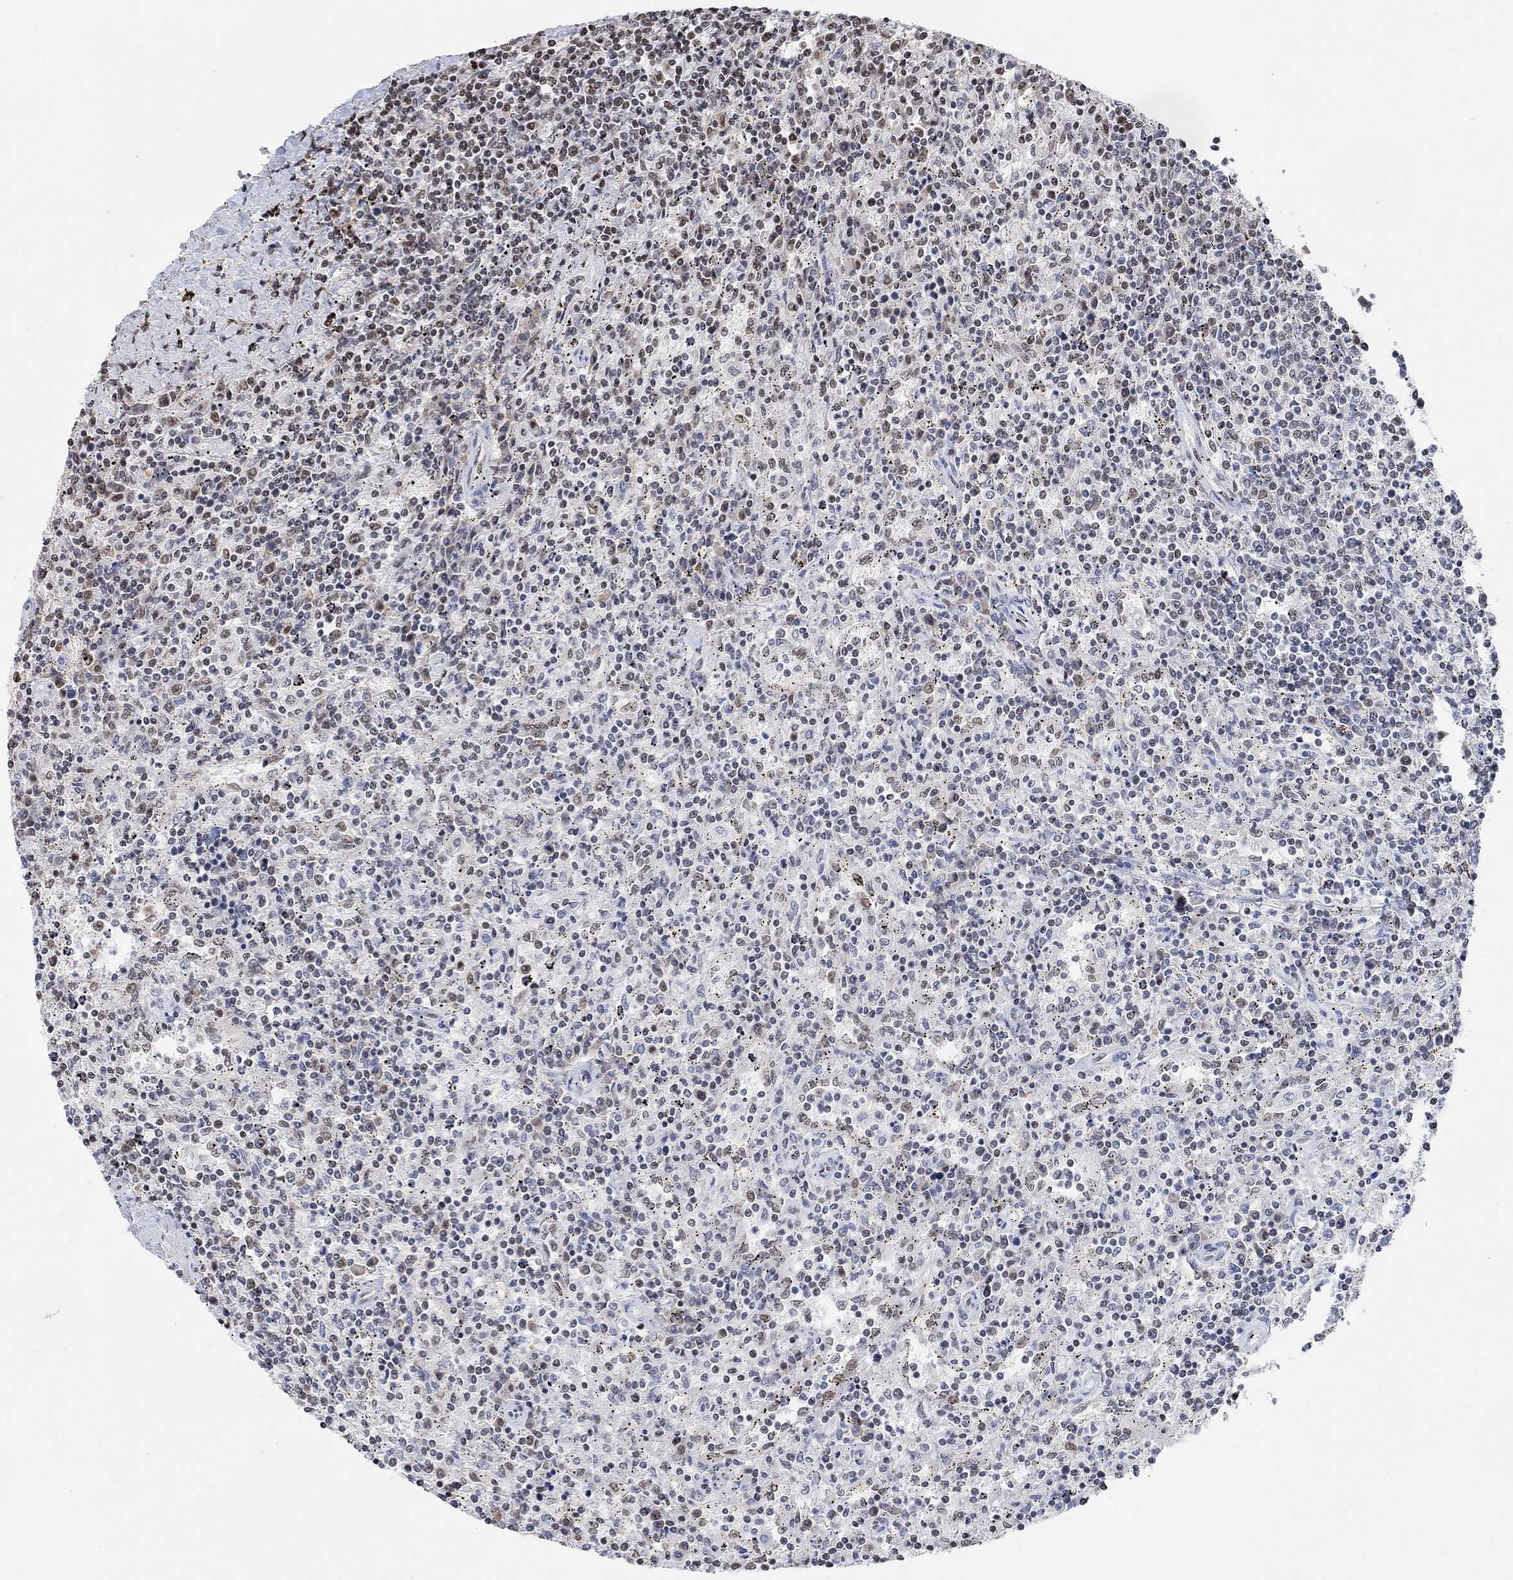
{"staining": {"intensity": "weak", "quantity": ">75%", "location": "nuclear"}, "tissue": "lymphoma", "cell_type": "Tumor cells", "image_type": "cancer", "snomed": [{"axis": "morphology", "description": "Malignant lymphoma, non-Hodgkin's type, Low grade"}, {"axis": "topography", "description": "Lymph node"}], "caption": "Malignant lymphoma, non-Hodgkin's type (low-grade) stained with a brown dye reveals weak nuclear positive staining in approximately >75% of tumor cells.", "gene": "USP39", "patient": {"sex": "male", "age": 52}}